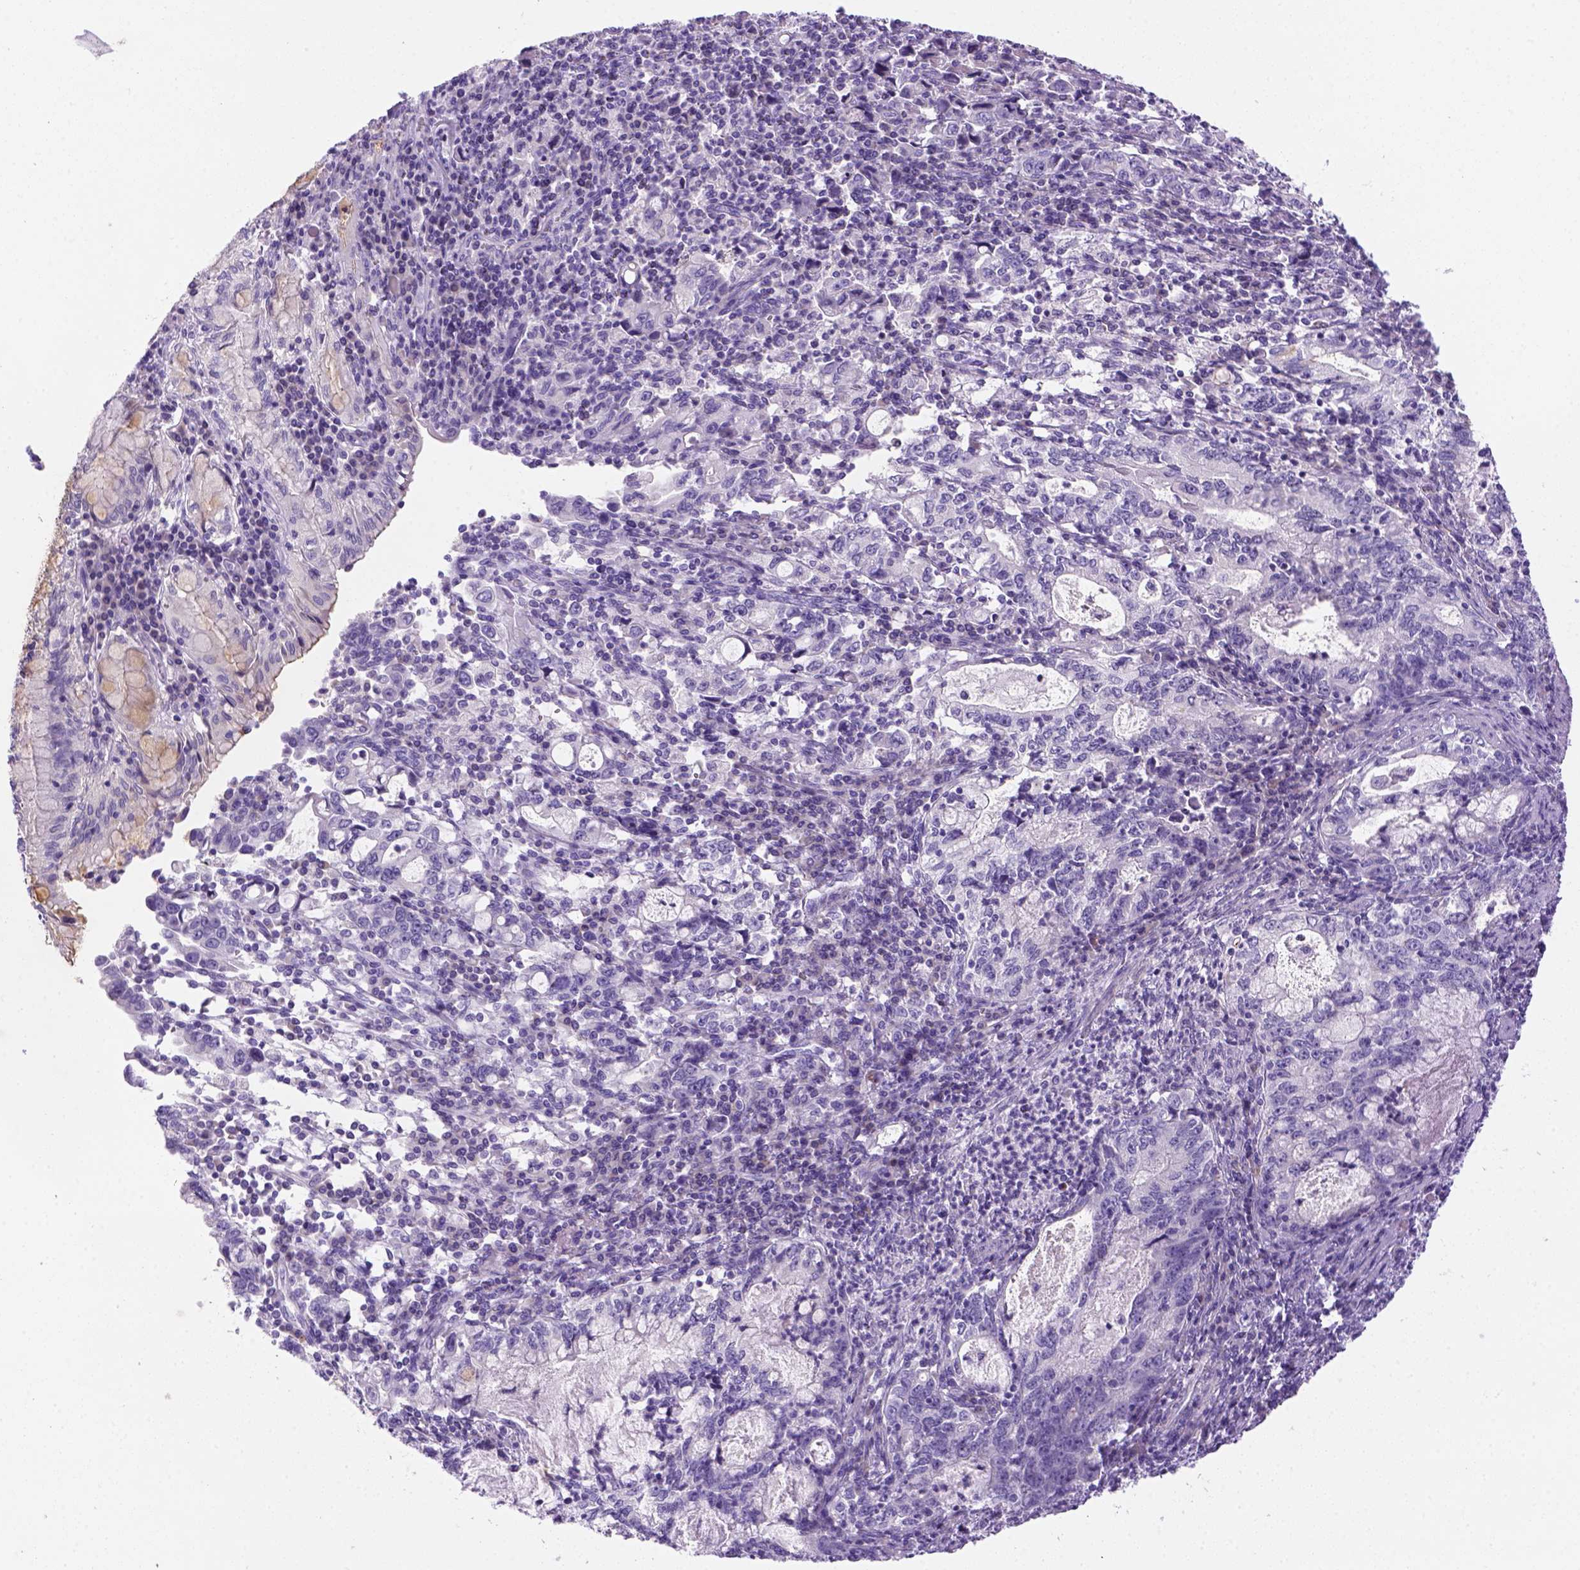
{"staining": {"intensity": "negative", "quantity": "none", "location": "none"}, "tissue": "stomach cancer", "cell_type": "Tumor cells", "image_type": "cancer", "snomed": [{"axis": "morphology", "description": "Adenocarcinoma, NOS"}, {"axis": "topography", "description": "Stomach, lower"}], "caption": "Immunohistochemistry (IHC) histopathology image of neoplastic tissue: stomach adenocarcinoma stained with DAB shows no significant protein expression in tumor cells.", "gene": "DNAH11", "patient": {"sex": "female", "age": 72}}